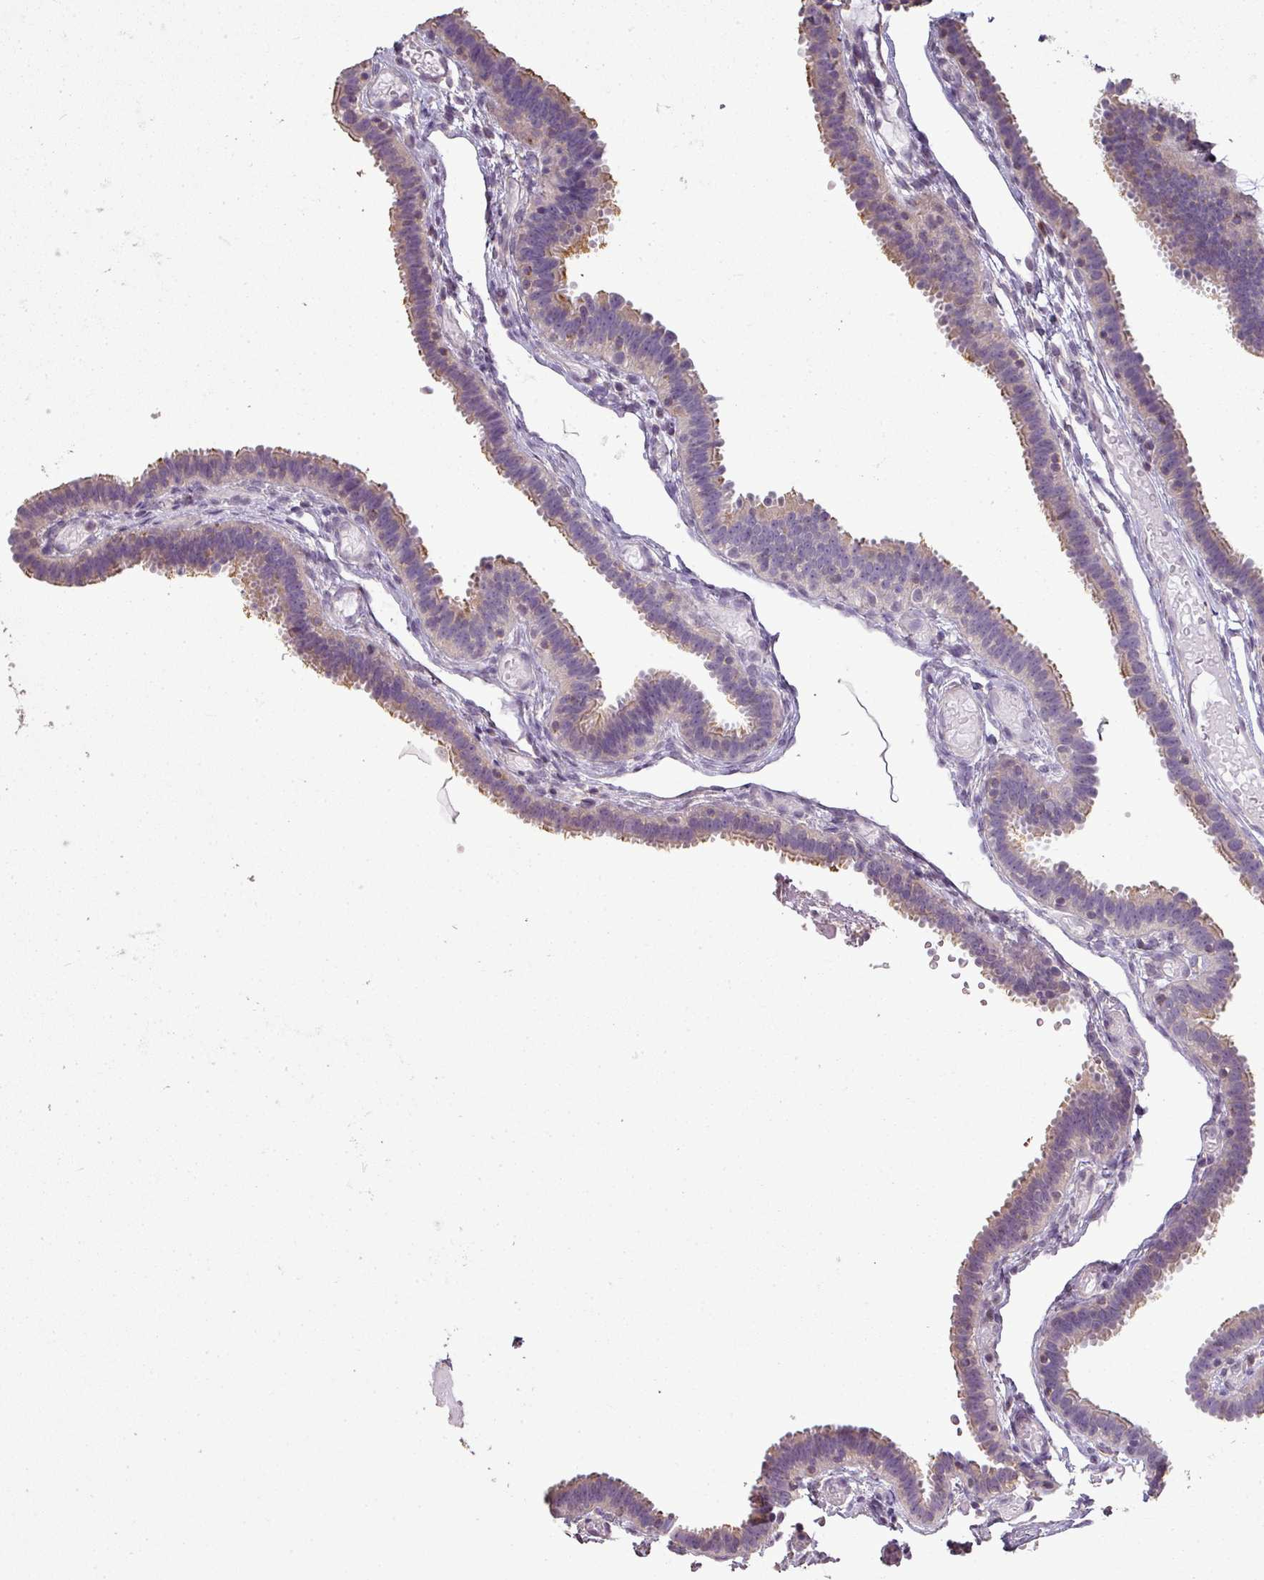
{"staining": {"intensity": "moderate", "quantity": "<25%", "location": "cytoplasmic/membranous"}, "tissue": "fallopian tube", "cell_type": "Glandular cells", "image_type": "normal", "snomed": [{"axis": "morphology", "description": "Normal tissue, NOS"}, {"axis": "topography", "description": "Fallopian tube"}], "caption": "Brown immunohistochemical staining in unremarkable fallopian tube demonstrates moderate cytoplasmic/membranous staining in approximately <25% of glandular cells. The staining is performed using DAB (3,3'-diaminobenzidine) brown chromogen to label protein expression. The nuclei are counter-stained blue using hematoxylin.", "gene": "LY9", "patient": {"sex": "female", "age": 37}}